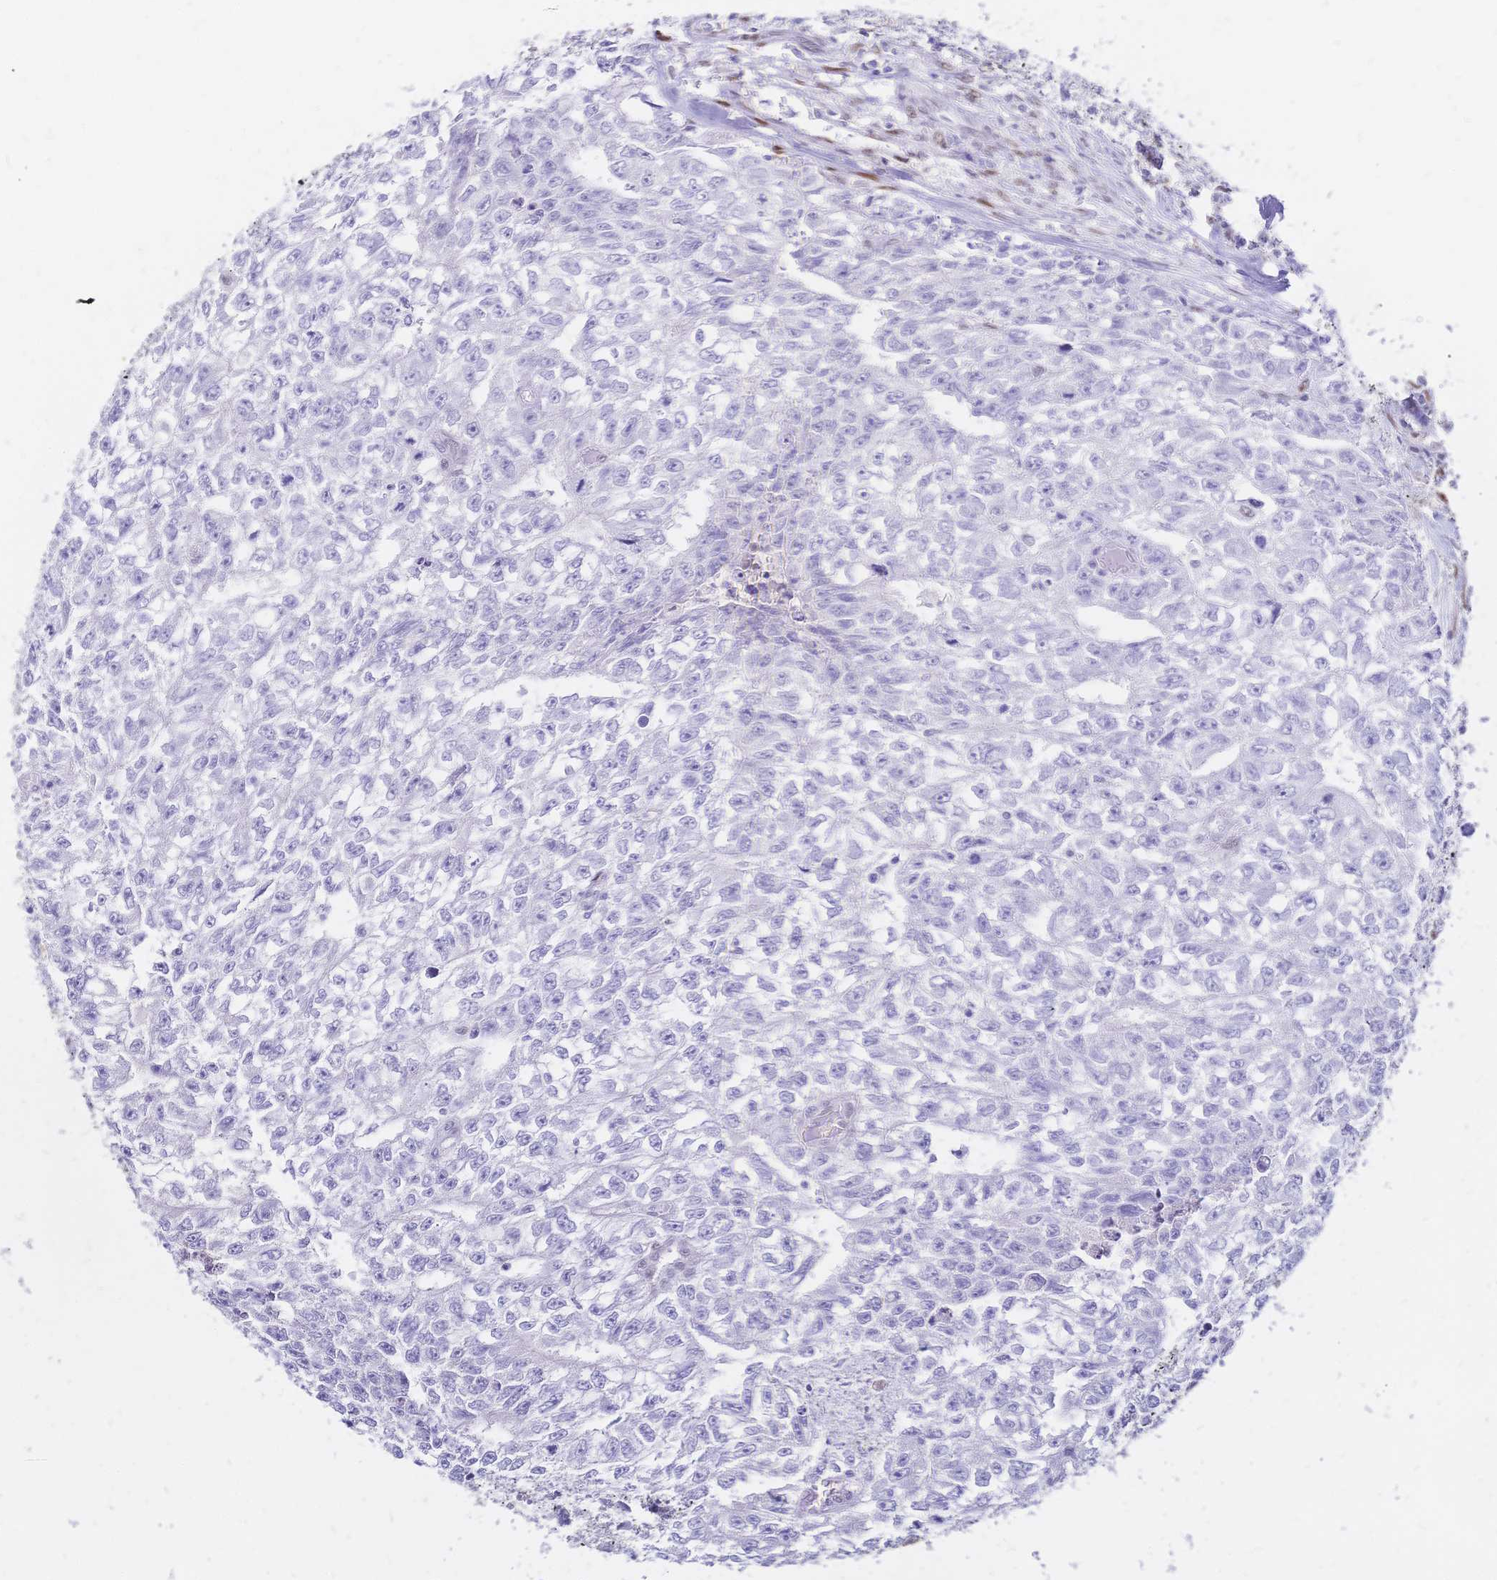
{"staining": {"intensity": "negative", "quantity": "none", "location": "none"}, "tissue": "testis cancer", "cell_type": "Tumor cells", "image_type": "cancer", "snomed": [{"axis": "morphology", "description": "Carcinoma, Embryonal, NOS"}, {"axis": "morphology", "description": "Teratoma, malignant, NOS"}, {"axis": "topography", "description": "Testis"}], "caption": "DAB (3,3'-diaminobenzidine) immunohistochemical staining of testis cancer (embryonal carcinoma) demonstrates no significant expression in tumor cells.", "gene": "NFIC", "patient": {"sex": "male", "age": 24}}